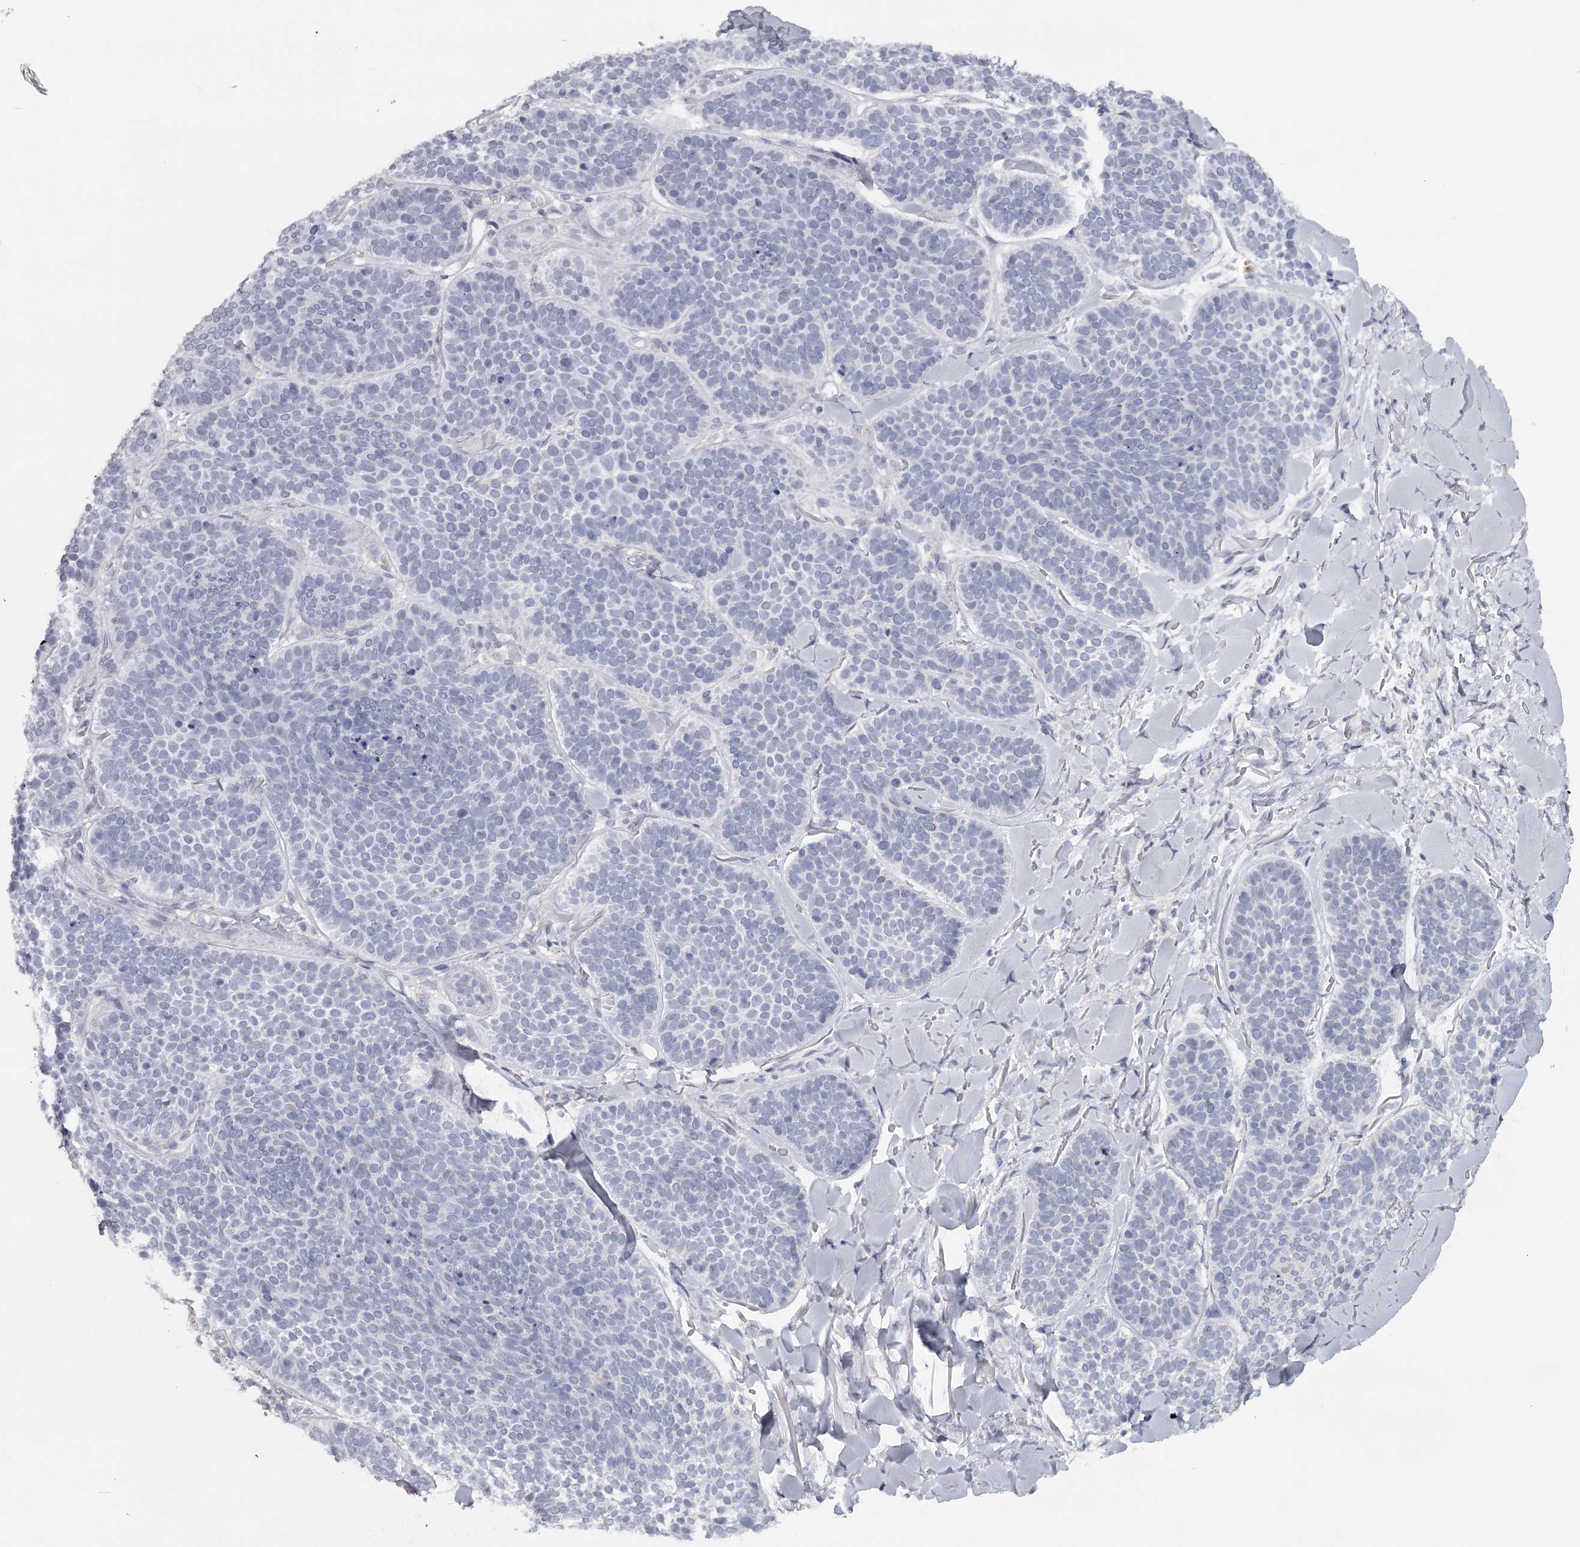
{"staining": {"intensity": "negative", "quantity": "none", "location": "none"}, "tissue": "skin cancer", "cell_type": "Tumor cells", "image_type": "cancer", "snomed": [{"axis": "morphology", "description": "Basal cell carcinoma"}, {"axis": "topography", "description": "Skin"}], "caption": "Skin cancer (basal cell carcinoma) stained for a protein using IHC exhibits no staining tumor cells.", "gene": "FAXC", "patient": {"sex": "male", "age": 85}}